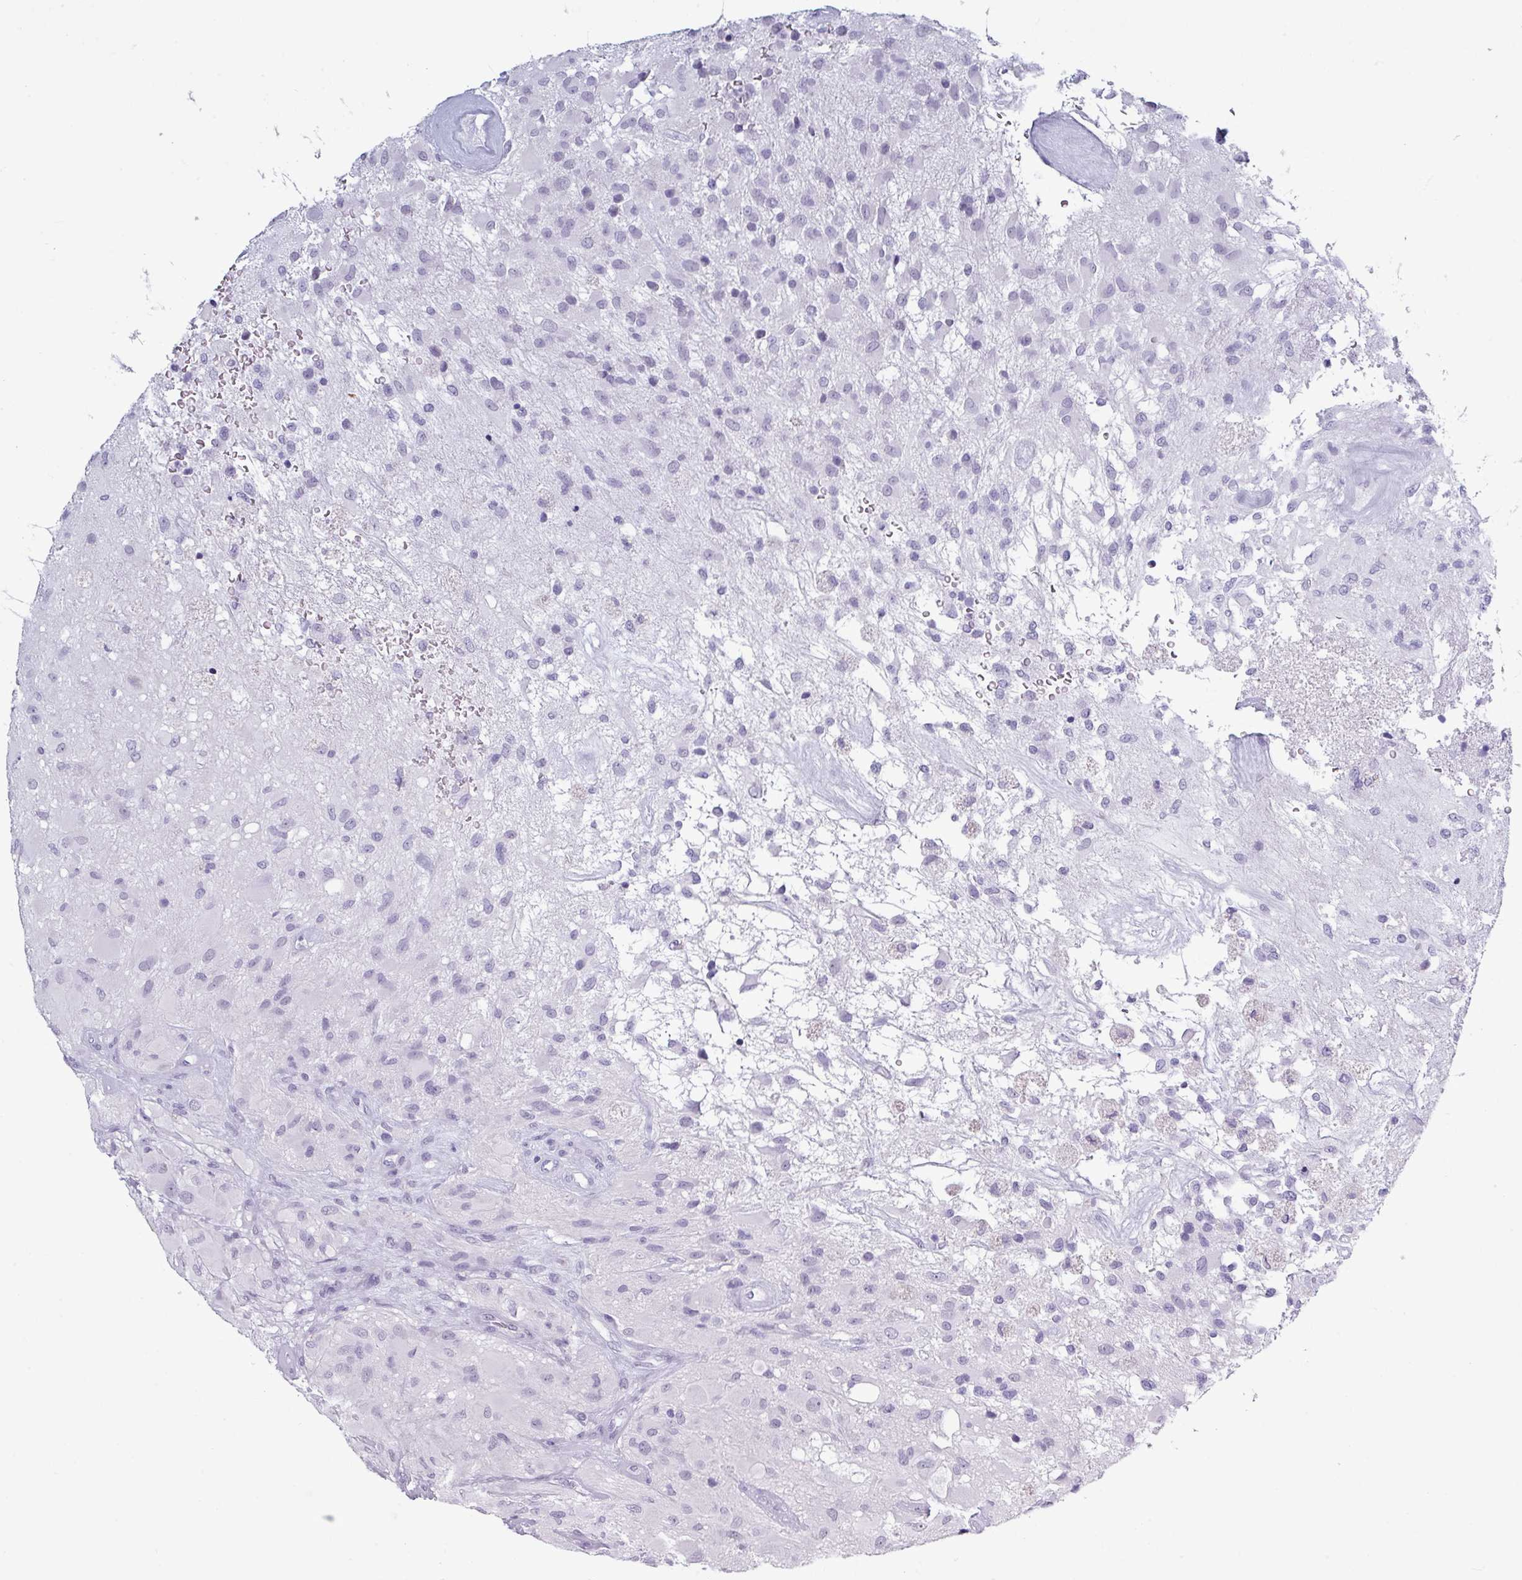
{"staining": {"intensity": "negative", "quantity": "none", "location": "none"}, "tissue": "glioma", "cell_type": "Tumor cells", "image_type": "cancer", "snomed": [{"axis": "morphology", "description": "Glioma, malignant, High grade"}, {"axis": "topography", "description": "Brain"}], "caption": "Immunohistochemistry (IHC) of high-grade glioma (malignant) shows no staining in tumor cells.", "gene": "SRGAP1", "patient": {"sex": "female", "age": 67}}